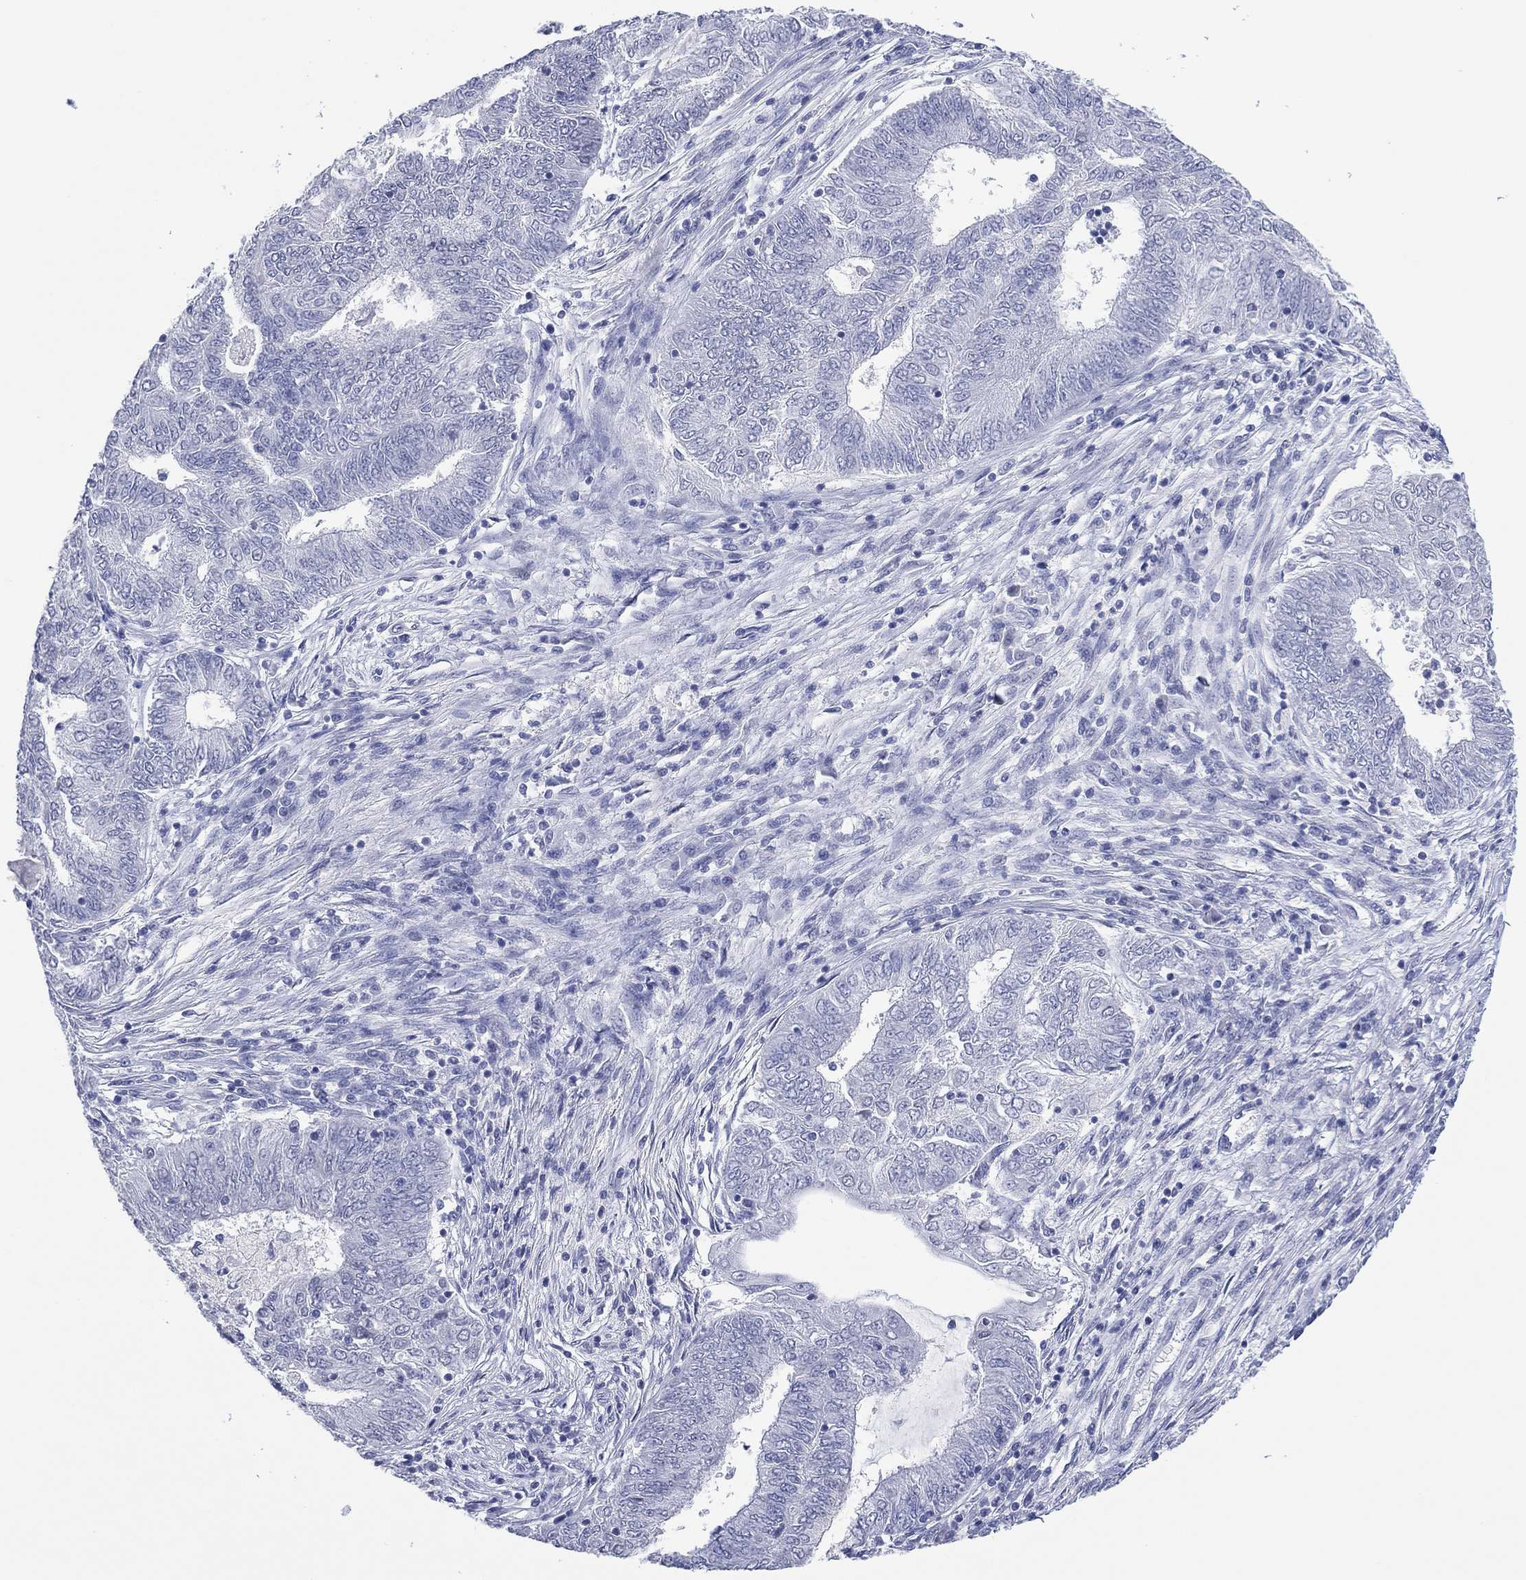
{"staining": {"intensity": "negative", "quantity": "none", "location": "none"}, "tissue": "endometrial cancer", "cell_type": "Tumor cells", "image_type": "cancer", "snomed": [{"axis": "morphology", "description": "Adenocarcinoma, NOS"}, {"axis": "topography", "description": "Endometrium"}], "caption": "Endometrial cancer stained for a protein using IHC exhibits no positivity tumor cells.", "gene": "UTF1", "patient": {"sex": "female", "age": 62}}